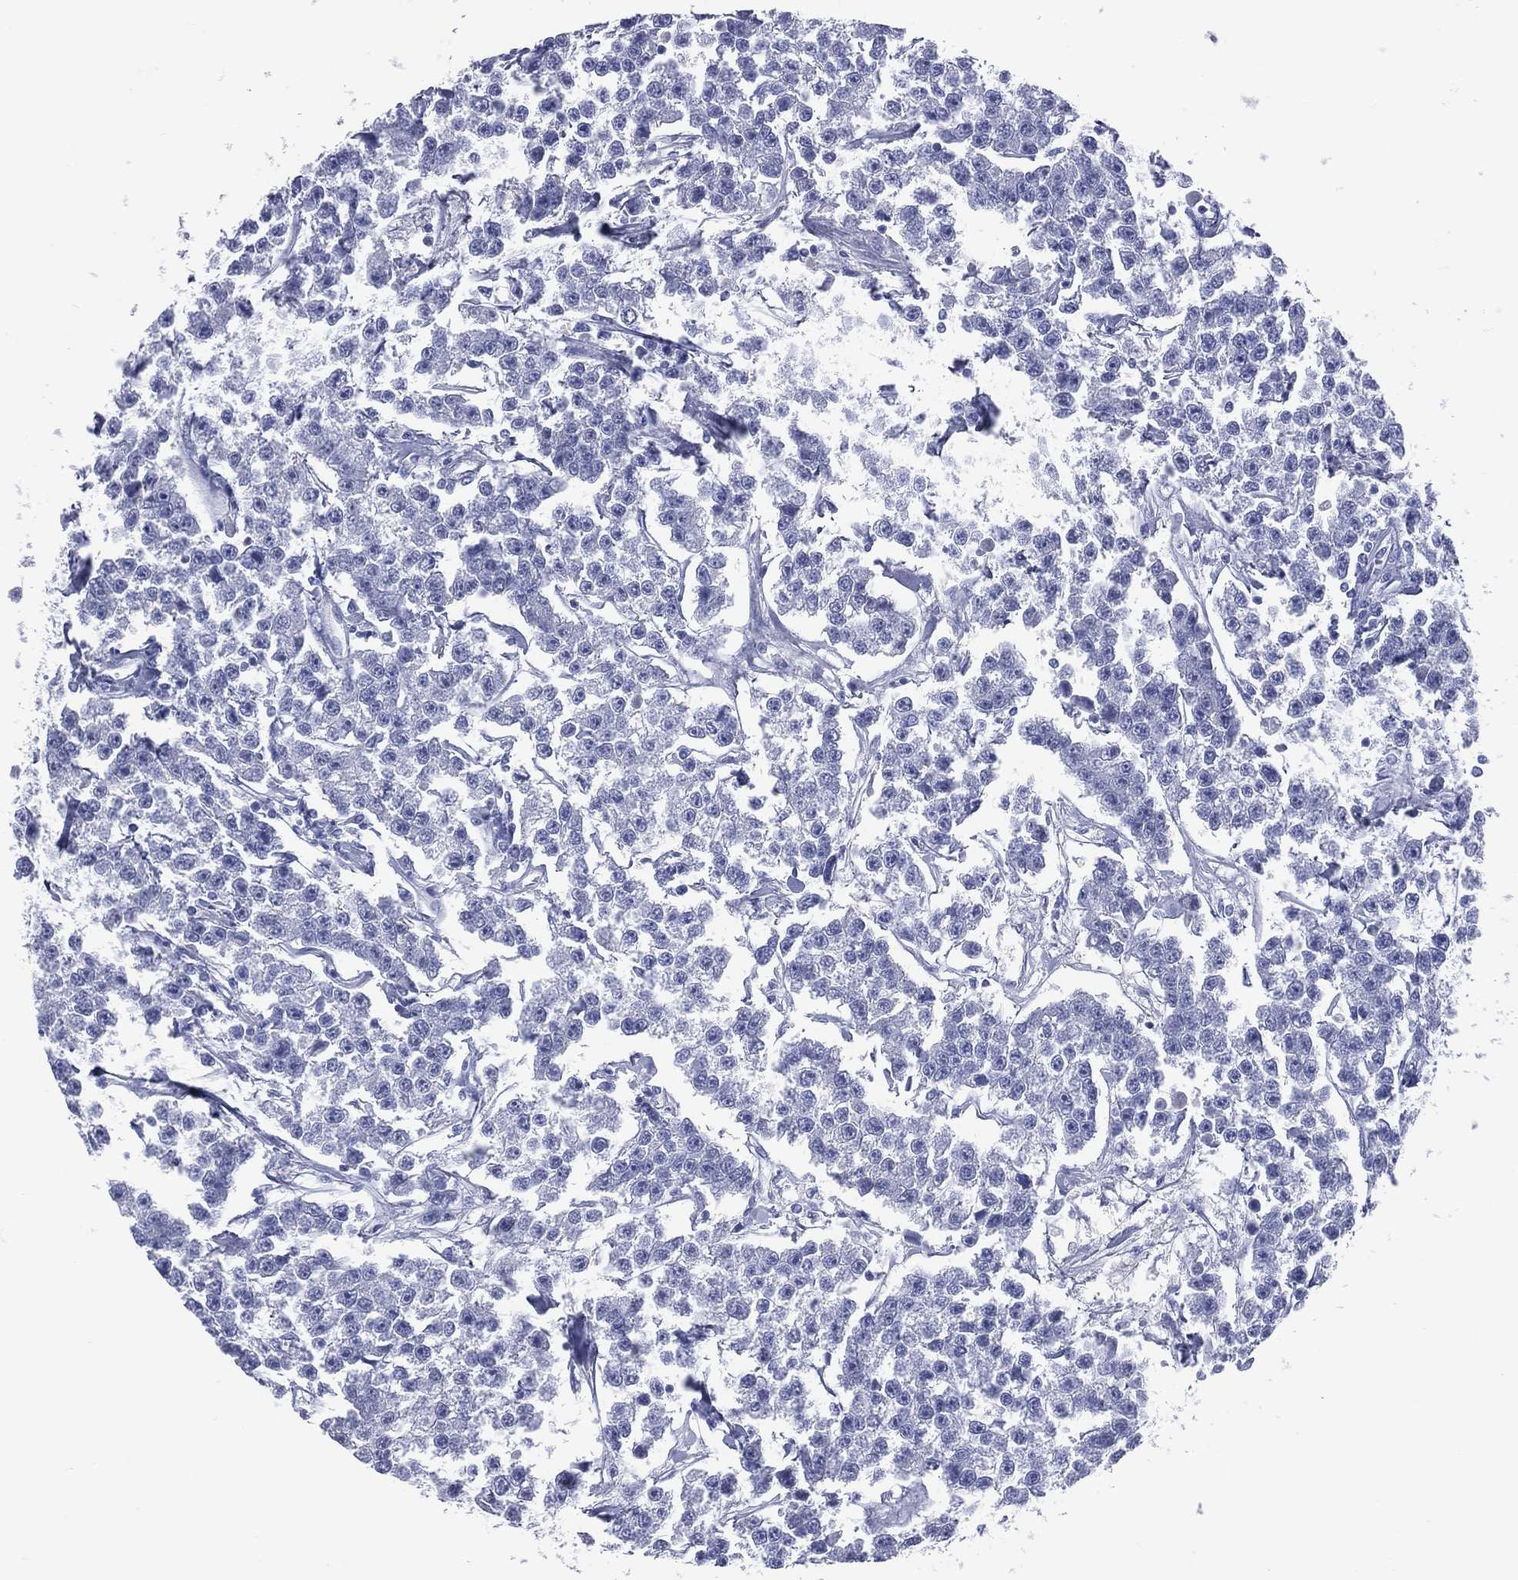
{"staining": {"intensity": "negative", "quantity": "none", "location": "none"}, "tissue": "testis cancer", "cell_type": "Tumor cells", "image_type": "cancer", "snomed": [{"axis": "morphology", "description": "Seminoma, NOS"}, {"axis": "topography", "description": "Testis"}], "caption": "Immunohistochemical staining of human testis cancer (seminoma) shows no significant staining in tumor cells.", "gene": "CYLC1", "patient": {"sex": "male", "age": 59}}